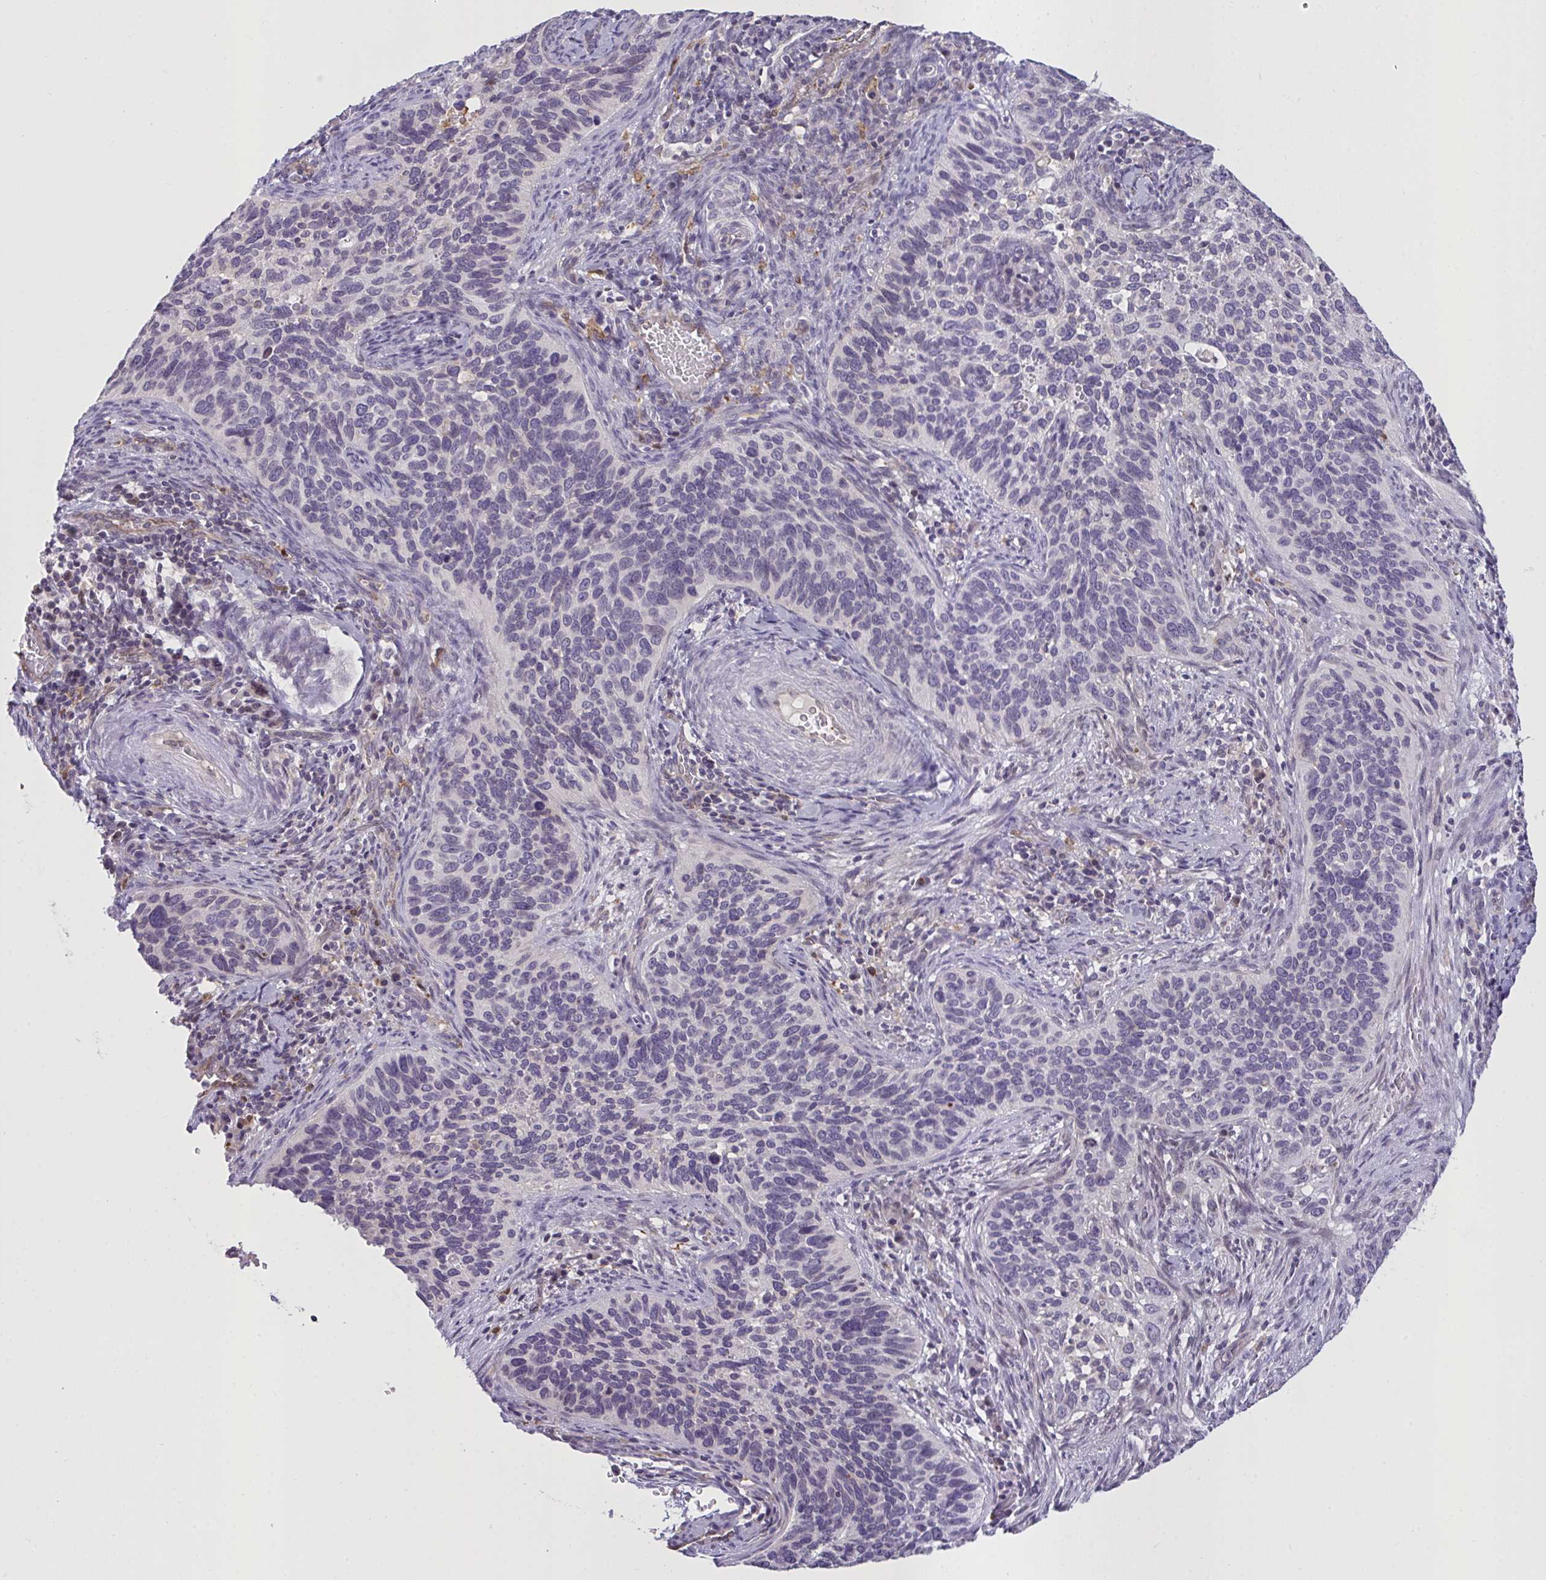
{"staining": {"intensity": "negative", "quantity": "none", "location": "none"}, "tissue": "cervical cancer", "cell_type": "Tumor cells", "image_type": "cancer", "snomed": [{"axis": "morphology", "description": "Squamous cell carcinoma, NOS"}, {"axis": "topography", "description": "Cervix"}], "caption": "The photomicrograph displays no staining of tumor cells in cervical squamous cell carcinoma.", "gene": "SEMA6B", "patient": {"sex": "female", "age": 51}}